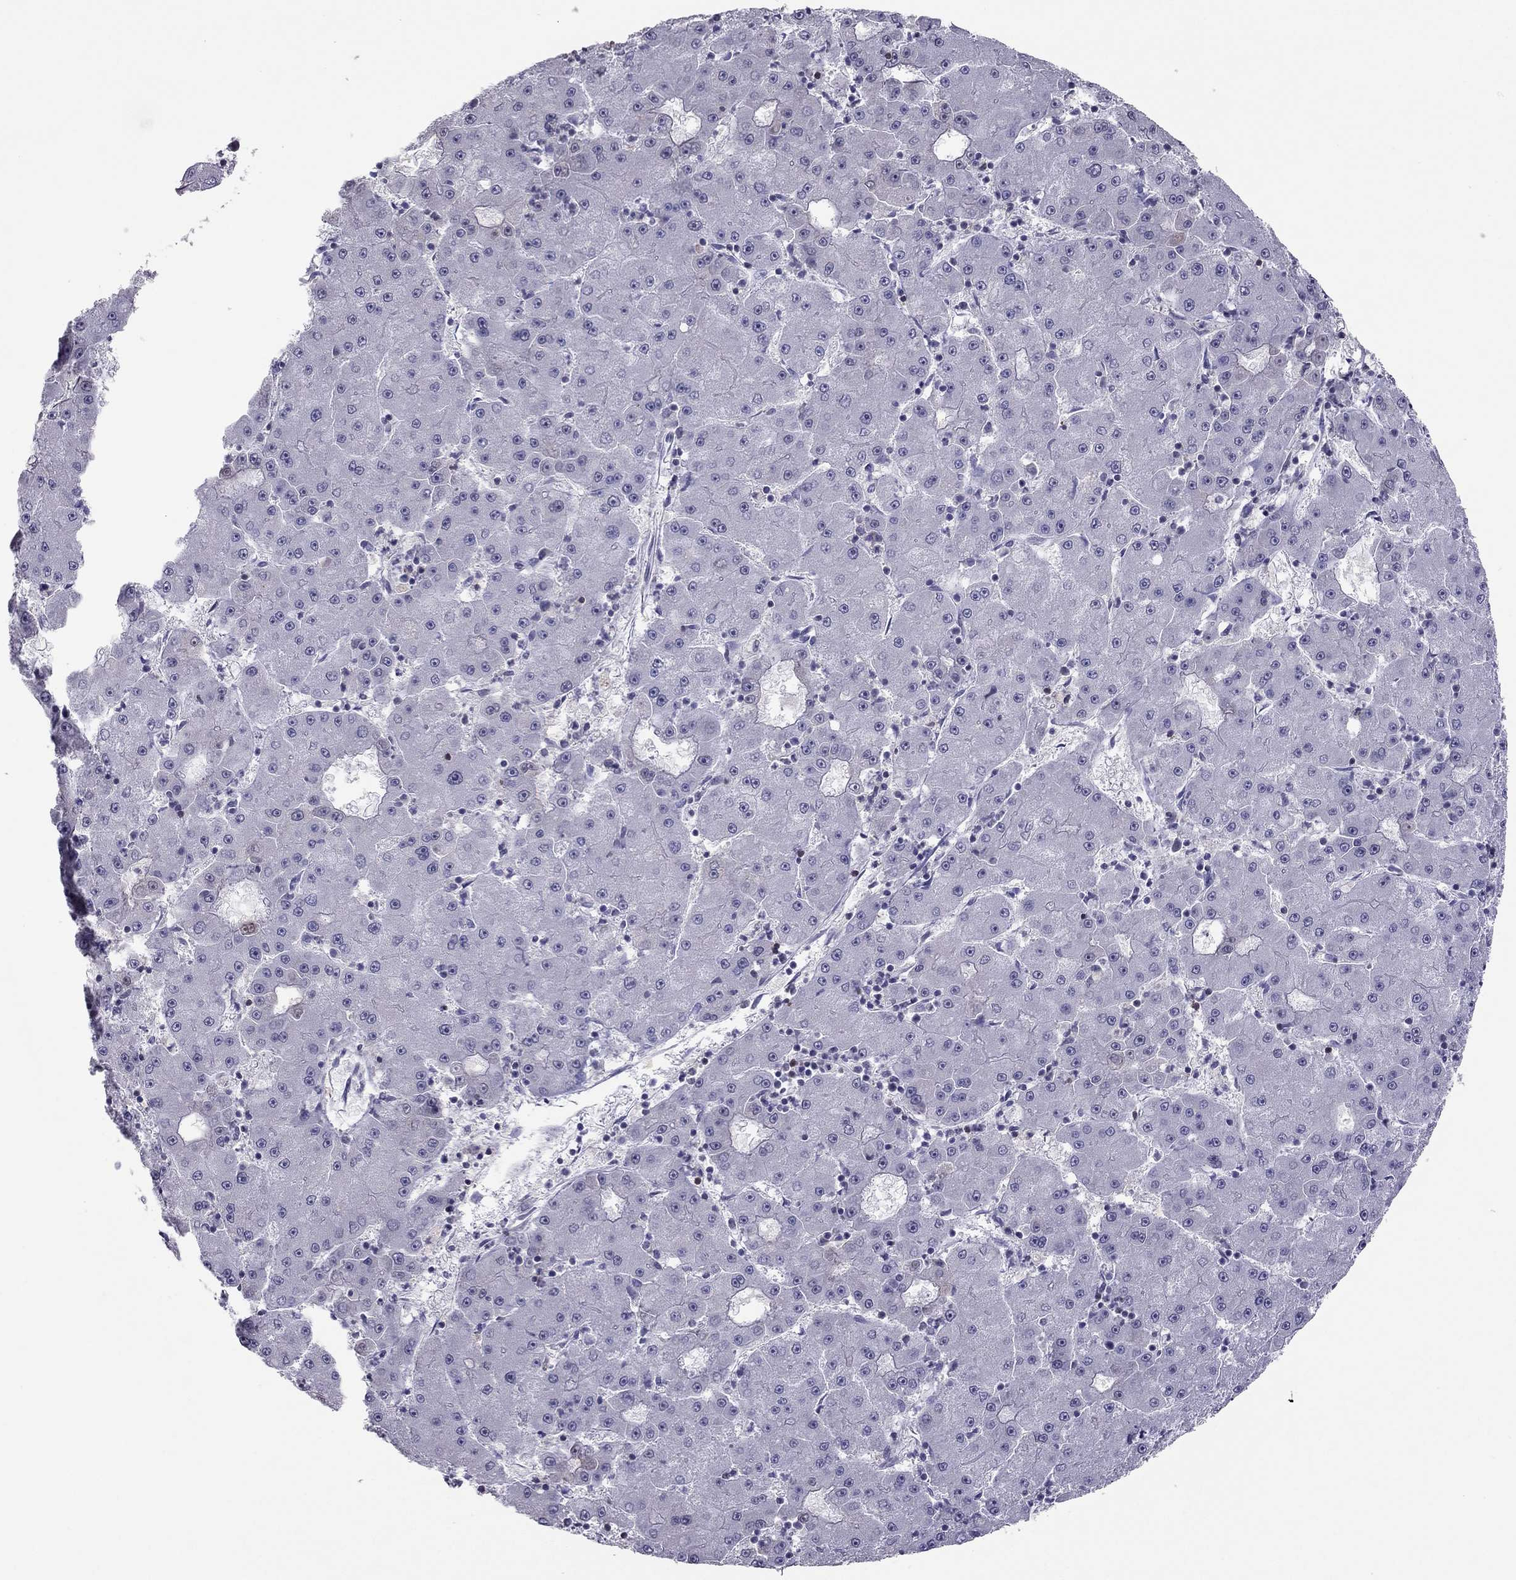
{"staining": {"intensity": "negative", "quantity": "none", "location": "none"}, "tissue": "liver cancer", "cell_type": "Tumor cells", "image_type": "cancer", "snomed": [{"axis": "morphology", "description": "Carcinoma, Hepatocellular, NOS"}, {"axis": "topography", "description": "Liver"}], "caption": "Tumor cells are negative for brown protein staining in hepatocellular carcinoma (liver).", "gene": "RGS8", "patient": {"sex": "male", "age": 73}}